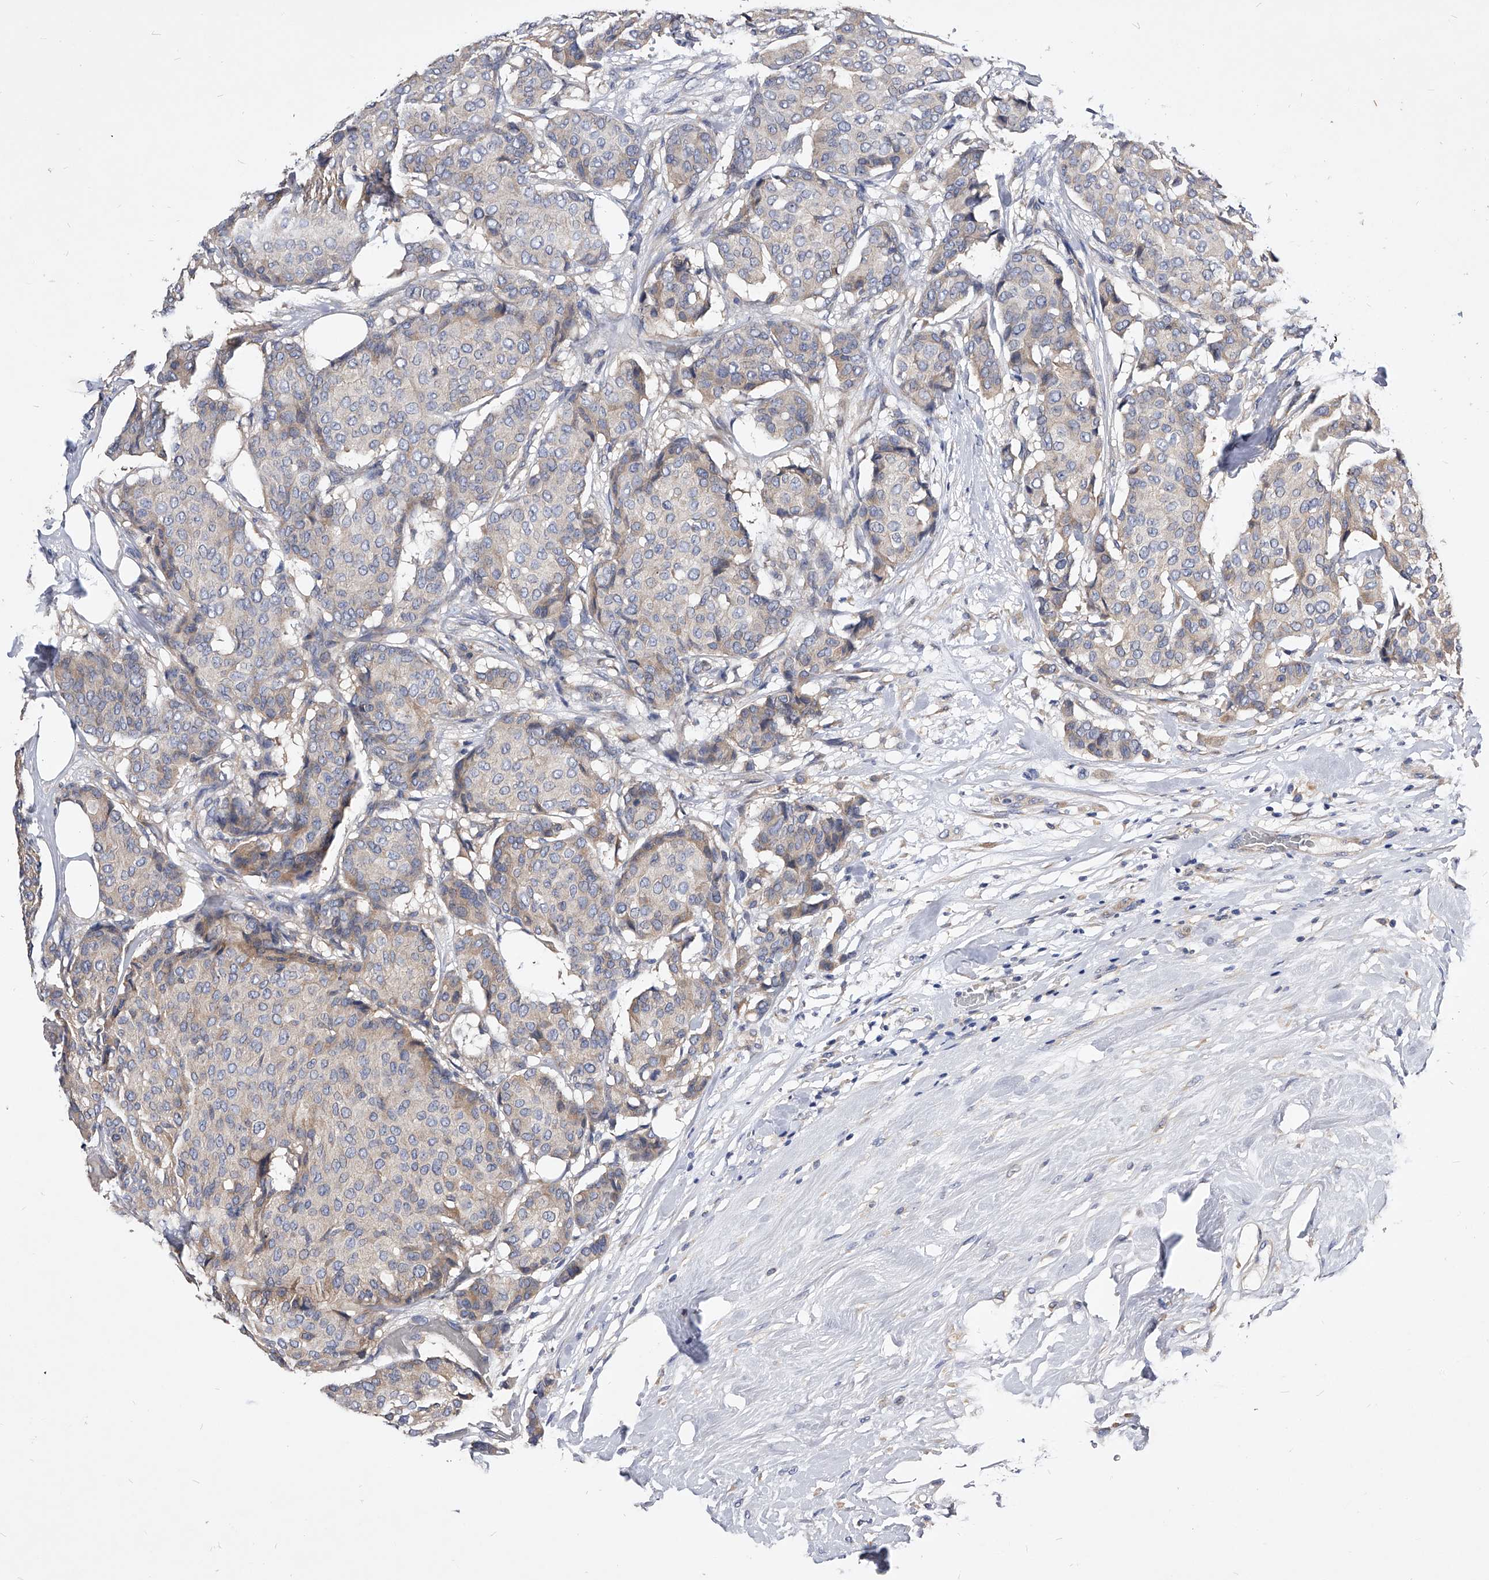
{"staining": {"intensity": "weak", "quantity": "<25%", "location": "cytoplasmic/membranous"}, "tissue": "breast cancer", "cell_type": "Tumor cells", "image_type": "cancer", "snomed": [{"axis": "morphology", "description": "Duct carcinoma"}, {"axis": "topography", "description": "Breast"}], "caption": "Immunohistochemical staining of human breast infiltrating ductal carcinoma exhibits no significant expression in tumor cells.", "gene": "ARL4C", "patient": {"sex": "female", "age": 75}}